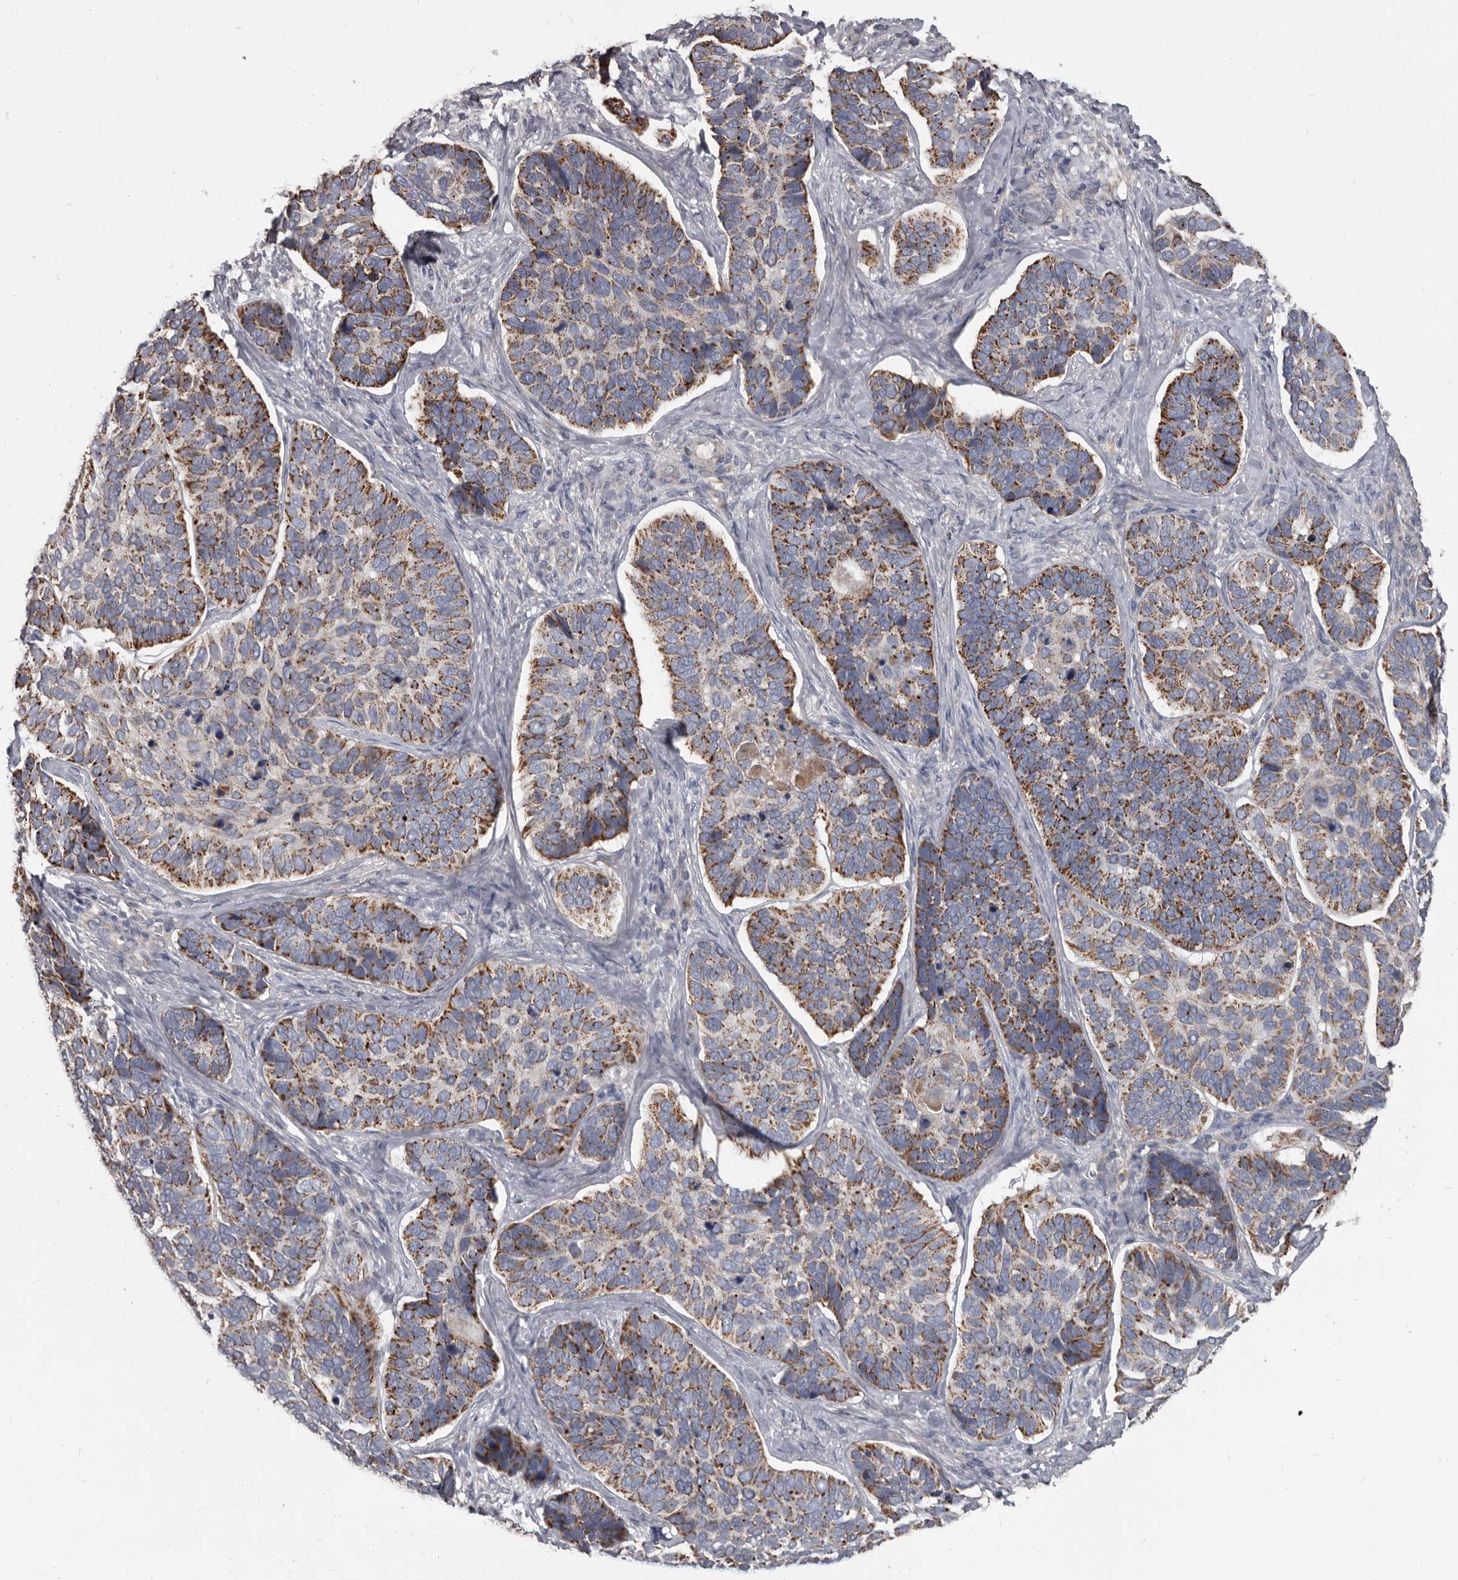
{"staining": {"intensity": "moderate", "quantity": ">75%", "location": "cytoplasmic/membranous"}, "tissue": "skin cancer", "cell_type": "Tumor cells", "image_type": "cancer", "snomed": [{"axis": "morphology", "description": "Basal cell carcinoma"}, {"axis": "topography", "description": "Skin"}], "caption": "Skin basal cell carcinoma stained with a protein marker reveals moderate staining in tumor cells.", "gene": "ALDH5A1", "patient": {"sex": "male", "age": 62}}